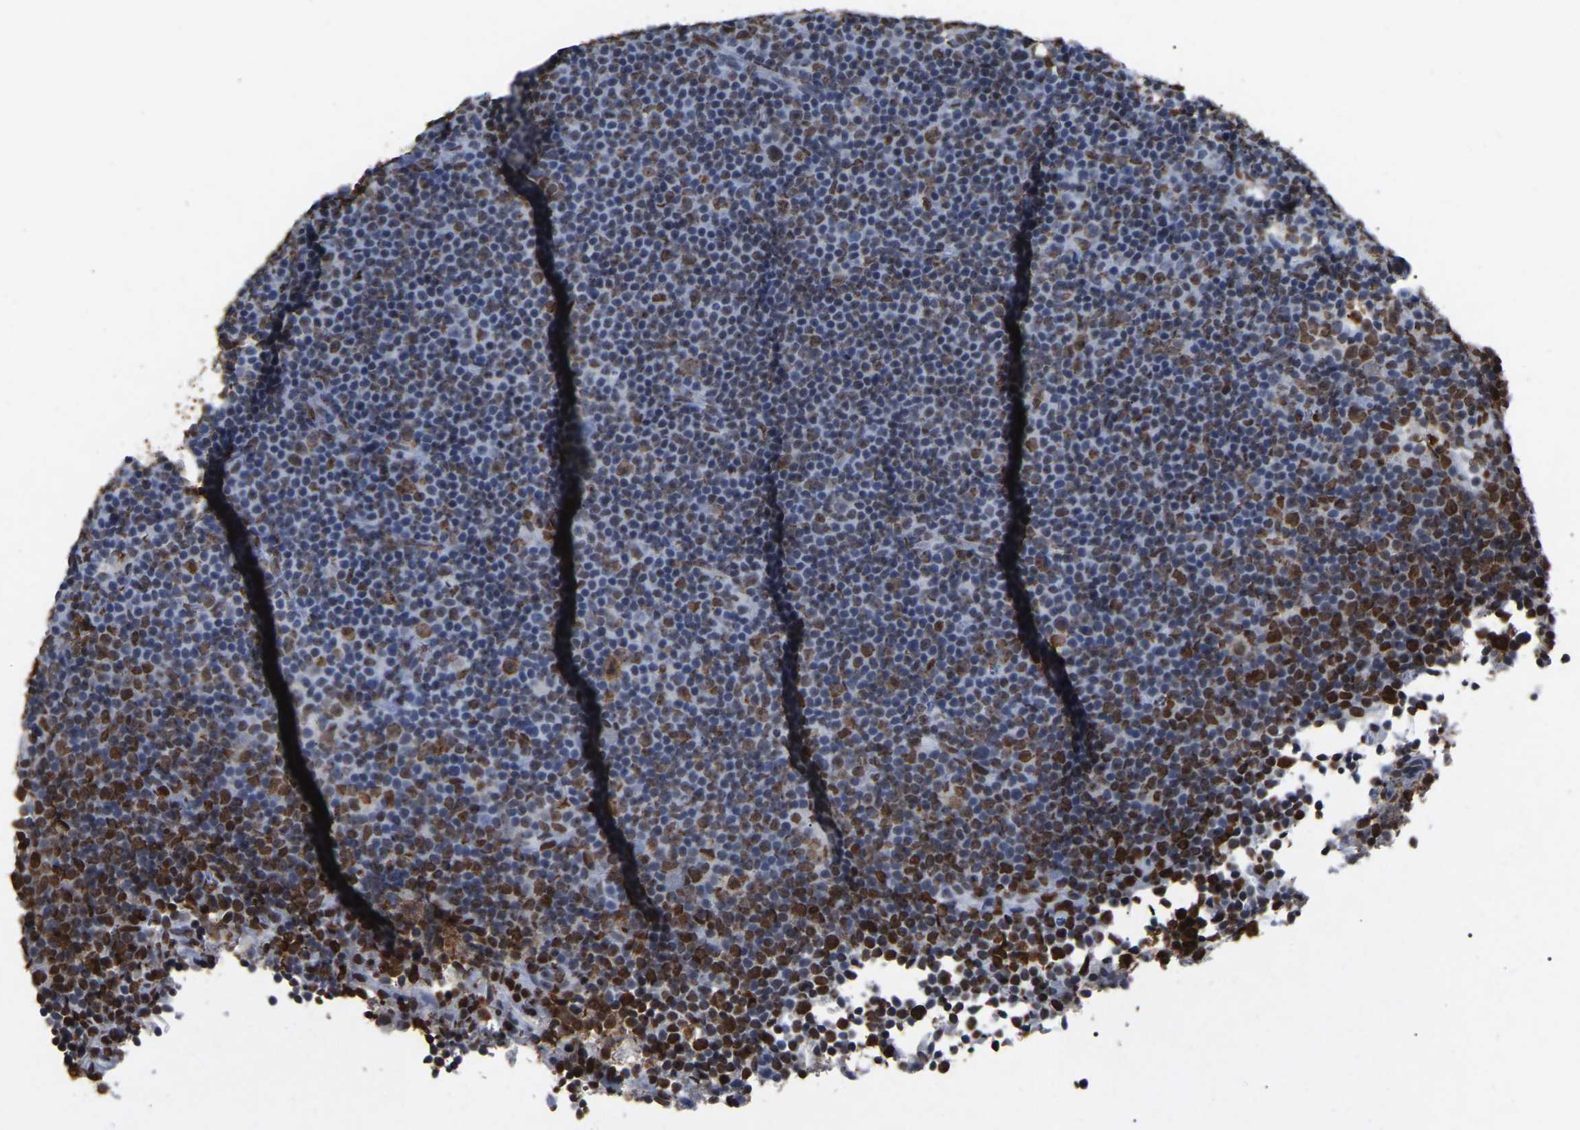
{"staining": {"intensity": "moderate", "quantity": "<25%", "location": "nuclear"}, "tissue": "lymphoma", "cell_type": "Tumor cells", "image_type": "cancer", "snomed": [{"axis": "morphology", "description": "Malignant lymphoma, non-Hodgkin's type, Low grade"}, {"axis": "topography", "description": "Lymph node"}], "caption": "Lymphoma stained with immunohistochemistry exhibits moderate nuclear expression in approximately <25% of tumor cells.", "gene": "RBL2", "patient": {"sex": "female", "age": 67}}